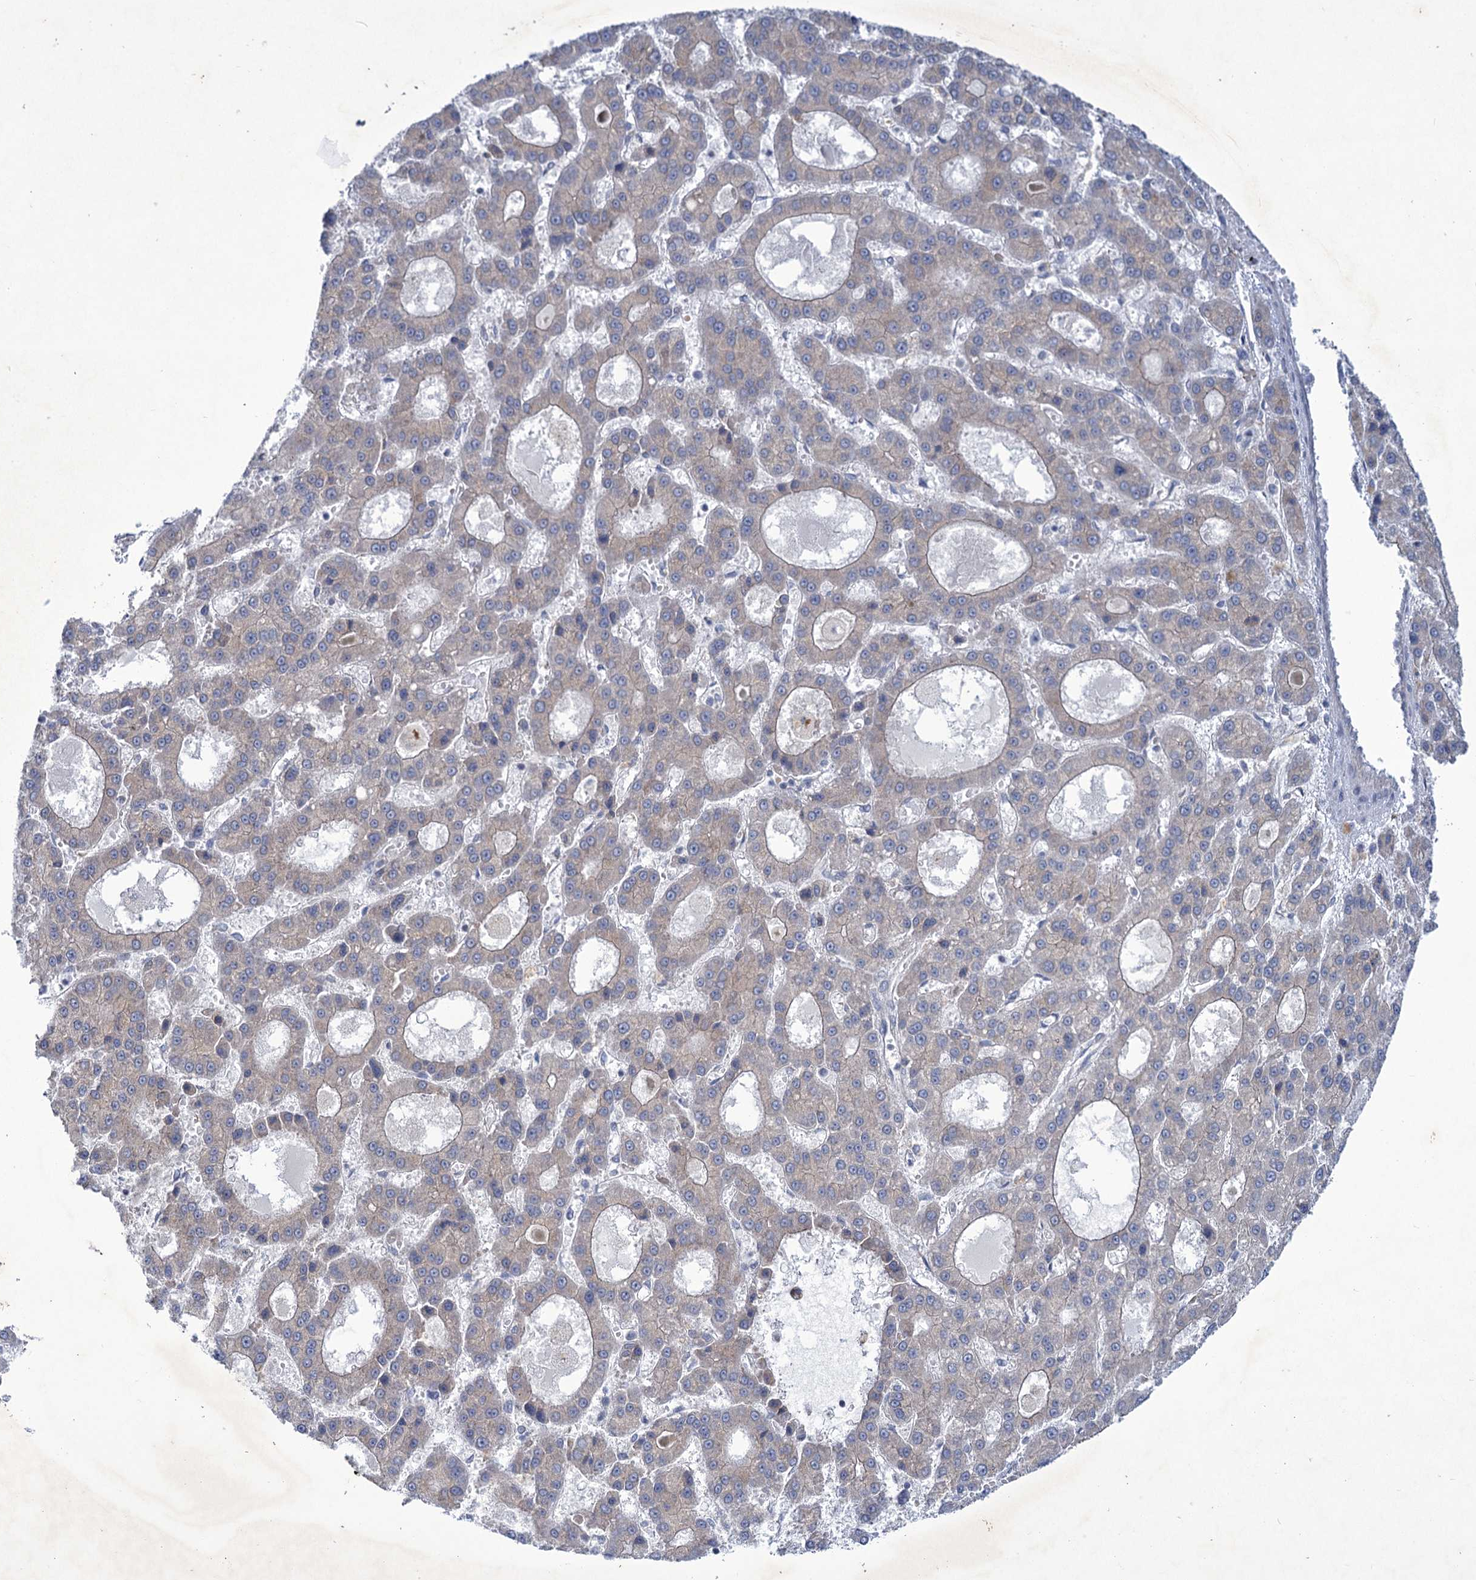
{"staining": {"intensity": "negative", "quantity": "none", "location": "none"}, "tissue": "liver cancer", "cell_type": "Tumor cells", "image_type": "cancer", "snomed": [{"axis": "morphology", "description": "Carcinoma, Hepatocellular, NOS"}, {"axis": "topography", "description": "Liver"}], "caption": "Immunohistochemical staining of human liver cancer (hepatocellular carcinoma) displays no significant expression in tumor cells.", "gene": "MBLAC2", "patient": {"sex": "male", "age": 70}}